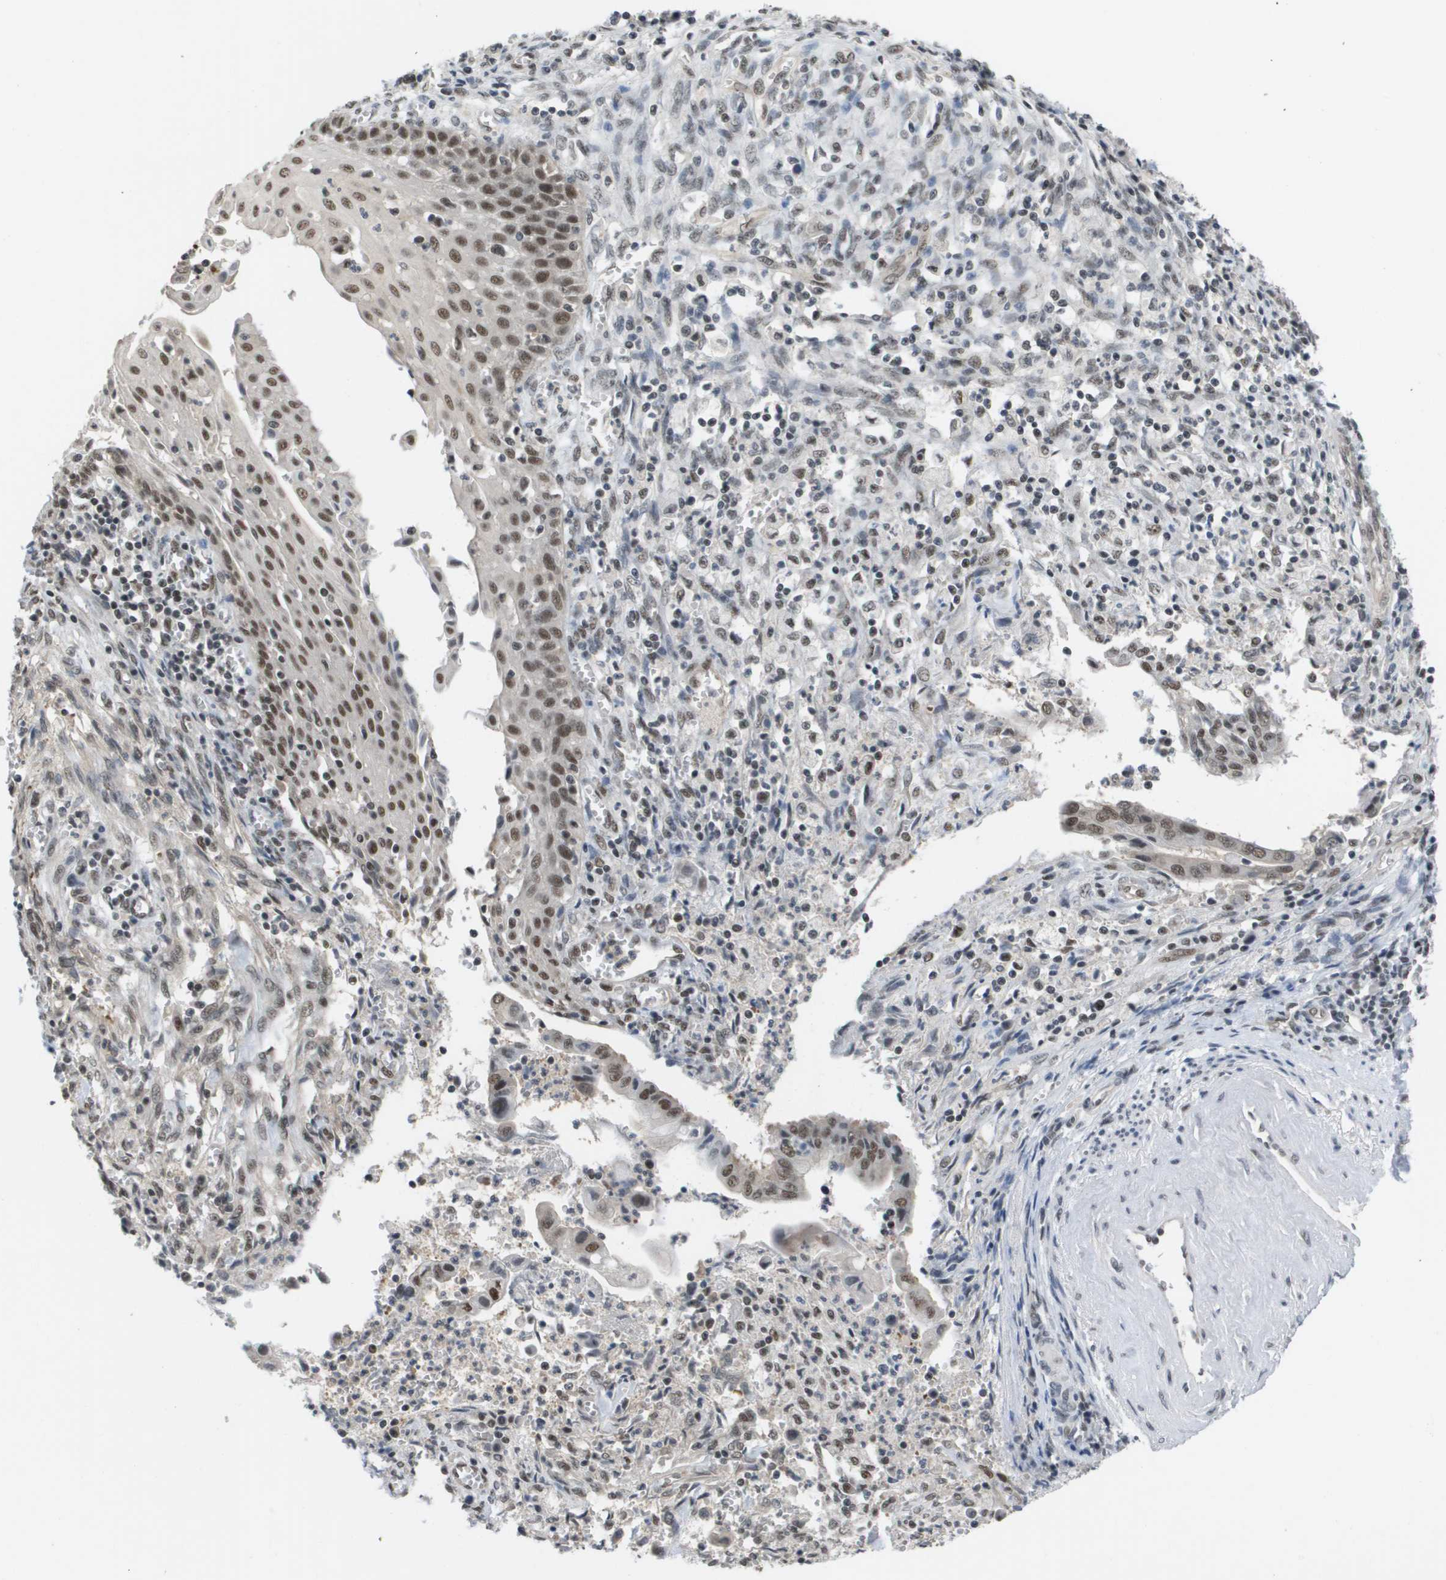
{"staining": {"intensity": "moderate", "quantity": ">75%", "location": "nuclear"}, "tissue": "cervical cancer", "cell_type": "Tumor cells", "image_type": "cancer", "snomed": [{"axis": "morphology", "description": "Adenocarcinoma, NOS"}, {"axis": "topography", "description": "Cervix"}], "caption": "Brown immunohistochemical staining in cervical cancer exhibits moderate nuclear staining in about >75% of tumor cells. (Stains: DAB (3,3'-diaminobenzidine) in brown, nuclei in blue, Microscopy: brightfield microscopy at high magnification).", "gene": "ISY1", "patient": {"sex": "female", "age": 44}}